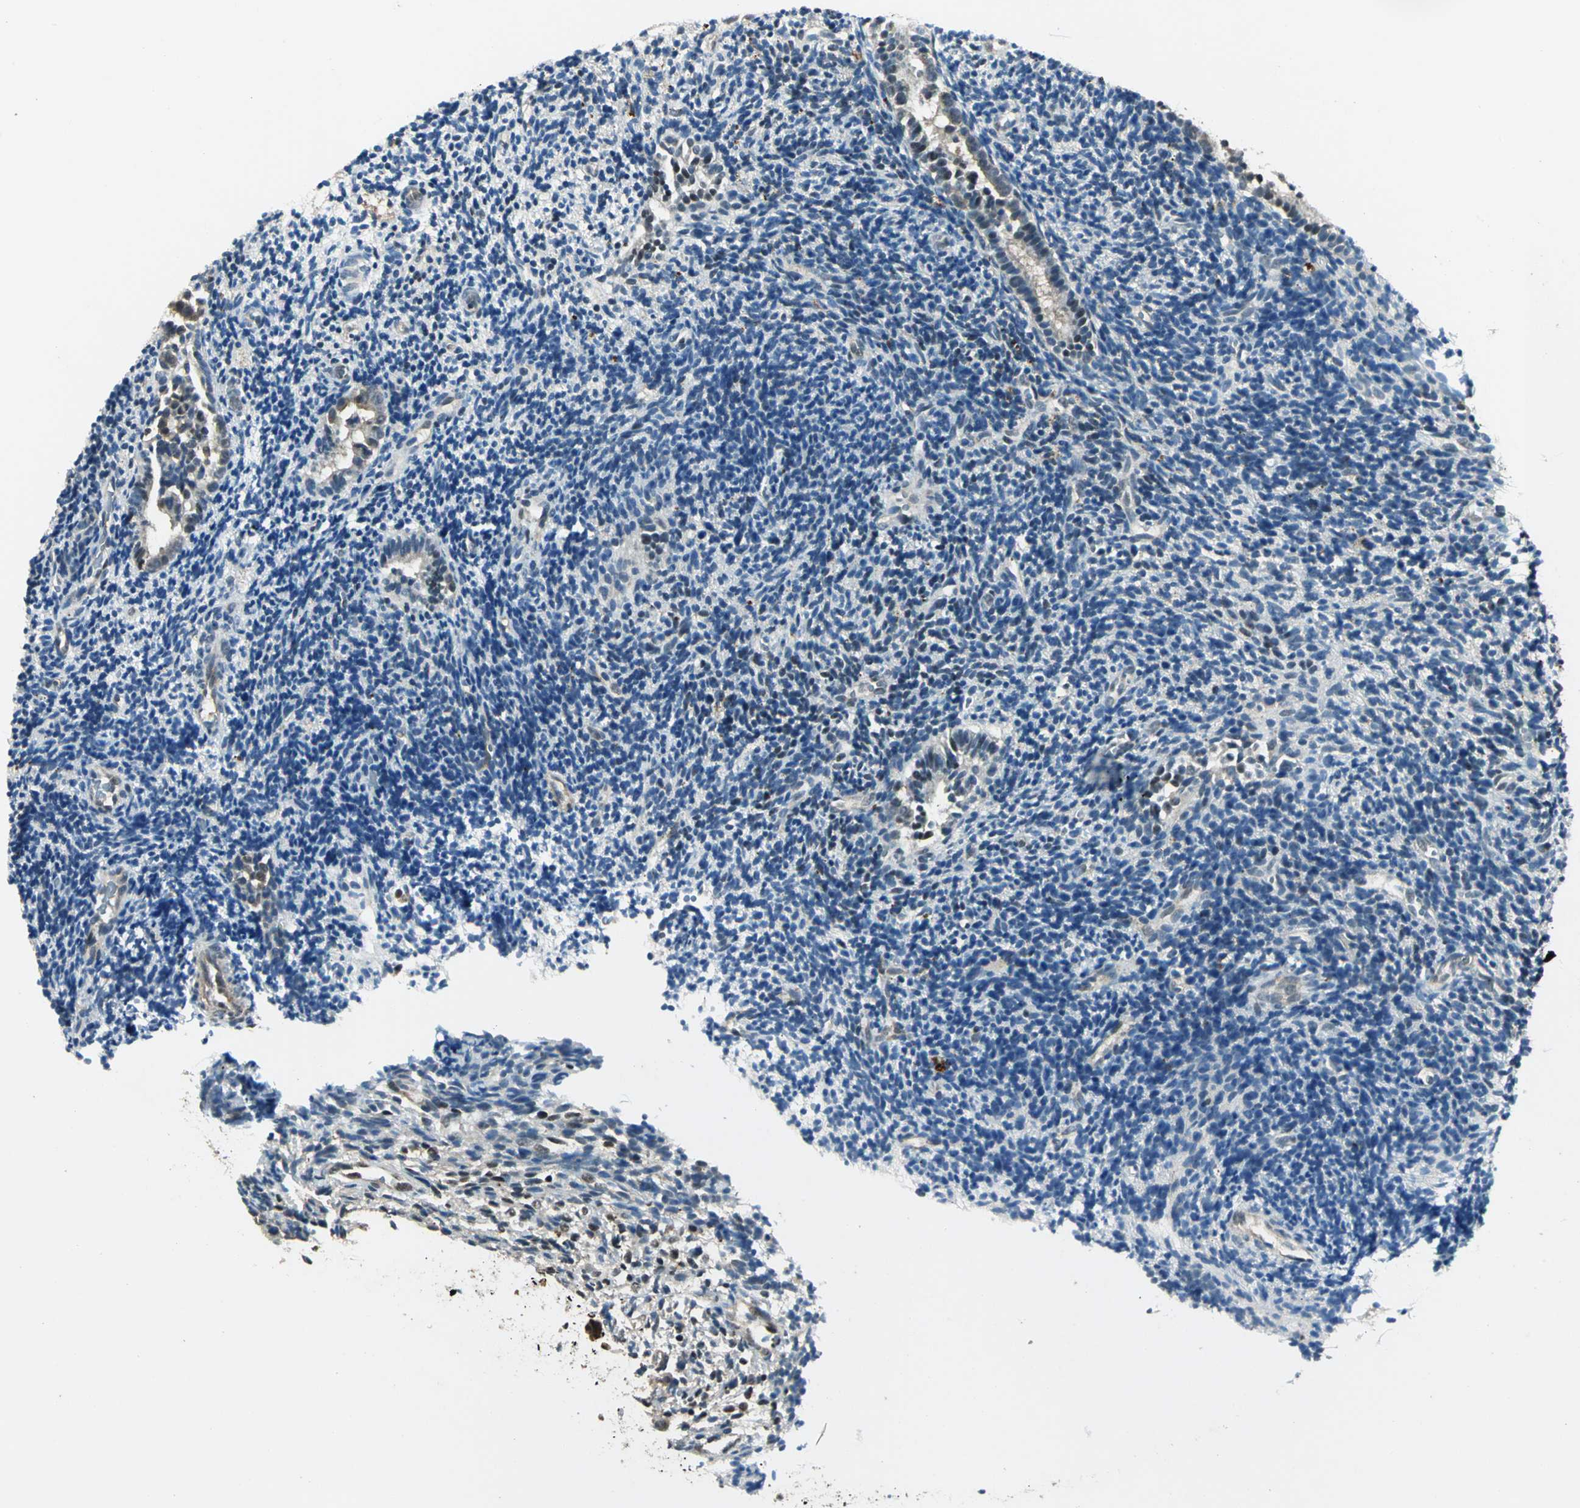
{"staining": {"intensity": "negative", "quantity": "none", "location": "none"}, "tissue": "endometrium", "cell_type": "Cells in endometrial stroma", "image_type": "normal", "snomed": [{"axis": "morphology", "description": "Normal tissue, NOS"}, {"axis": "topography", "description": "Uterus"}, {"axis": "topography", "description": "Endometrium"}], "caption": "This is an IHC histopathology image of benign human endometrium. There is no expression in cells in endometrial stroma.", "gene": "PPP1R13L", "patient": {"sex": "female", "age": 33}}